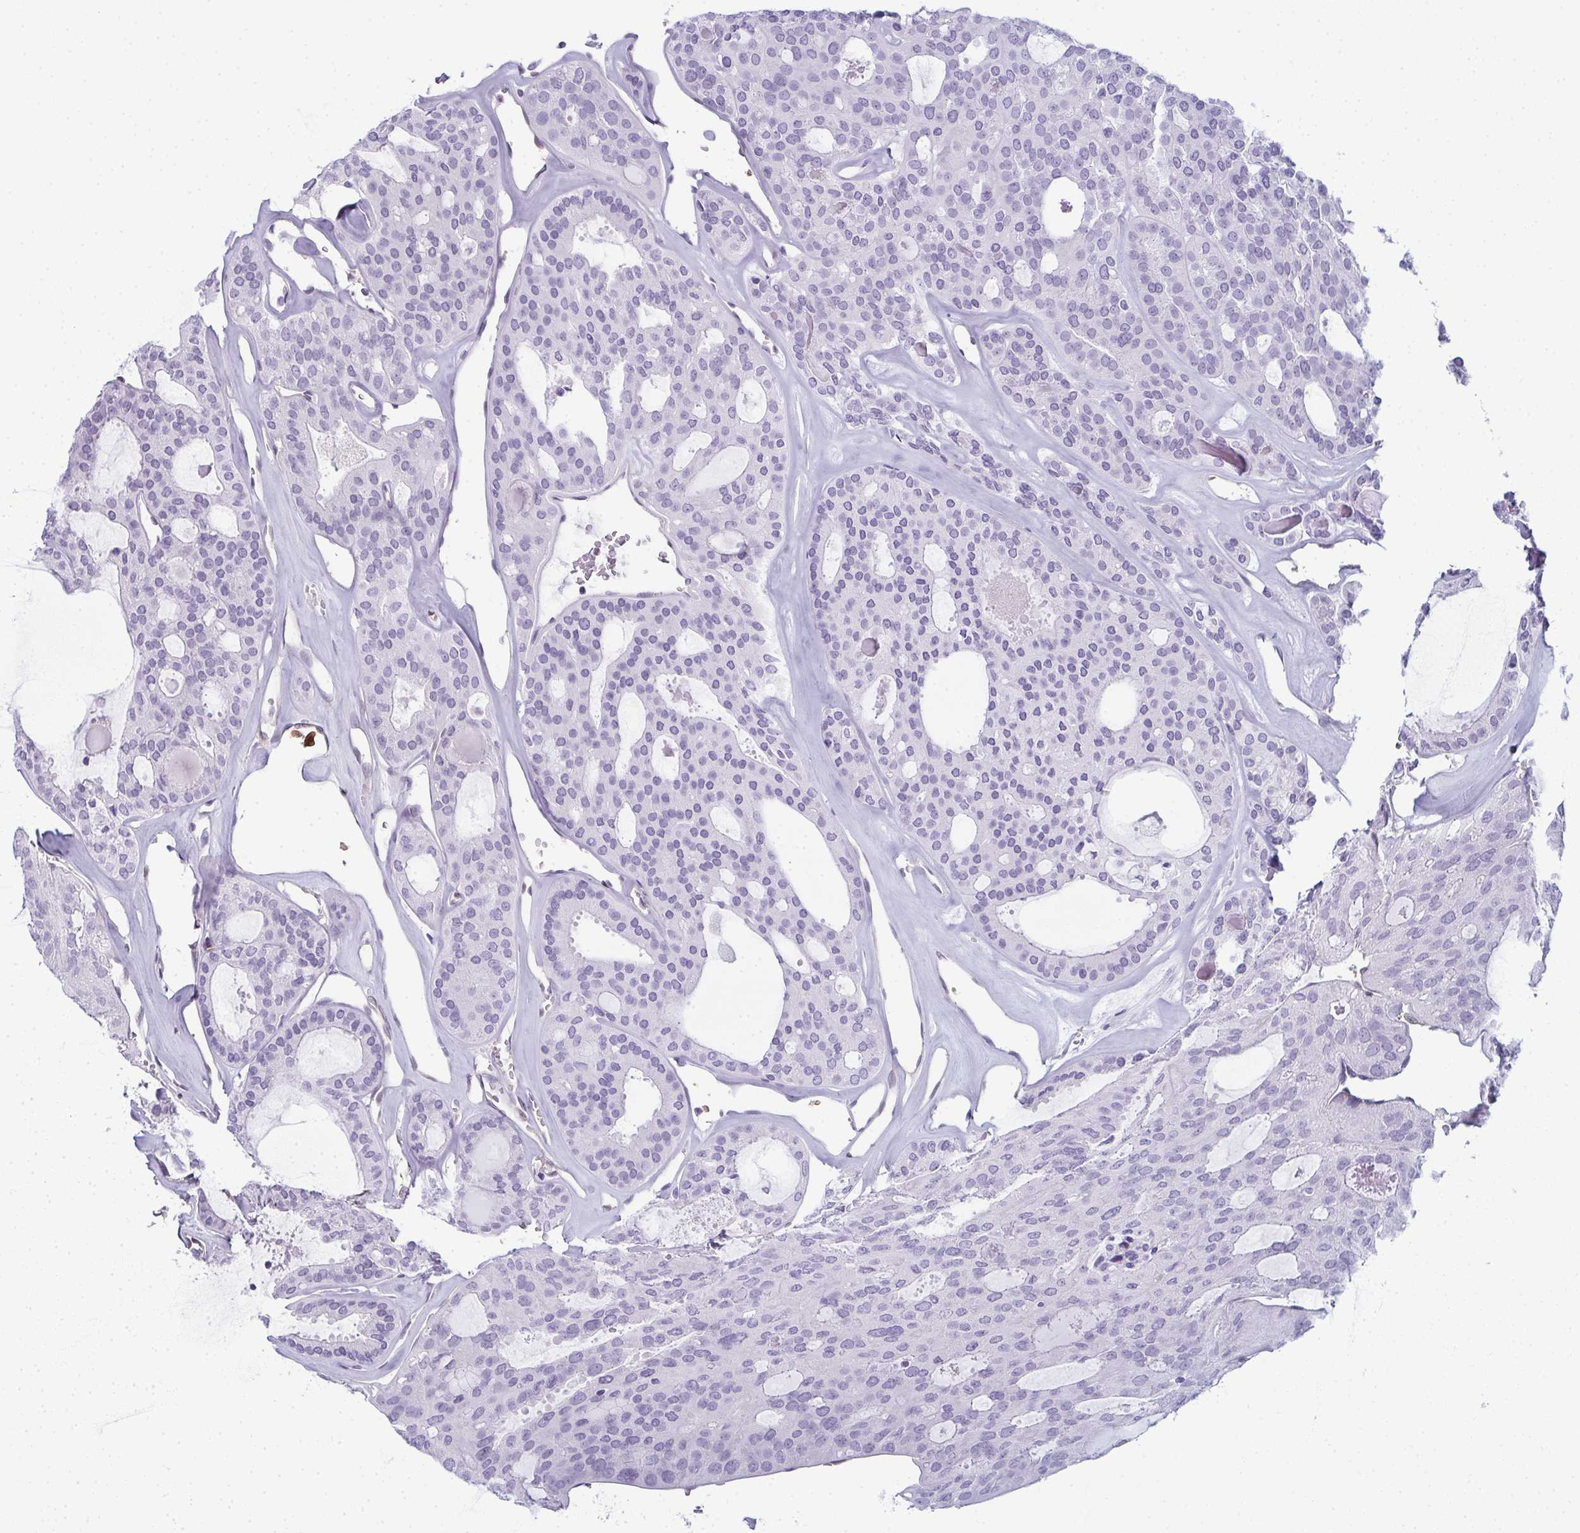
{"staining": {"intensity": "negative", "quantity": "none", "location": "none"}, "tissue": "thyroid cancer", "cell_type": "Tumor cells", "image_type": "cancer", "snomed": [{"axis": "morphology", "description": "Follicular adenoma carcinoma, NOS"}, {"axis": "topography", "description": "Thyroid gland"}], "caption": "Tumor cells are negative for brown protein staining in thyroid cancer.", "gene": "CDA", "patient": {"sex": "male", "age": 75}}